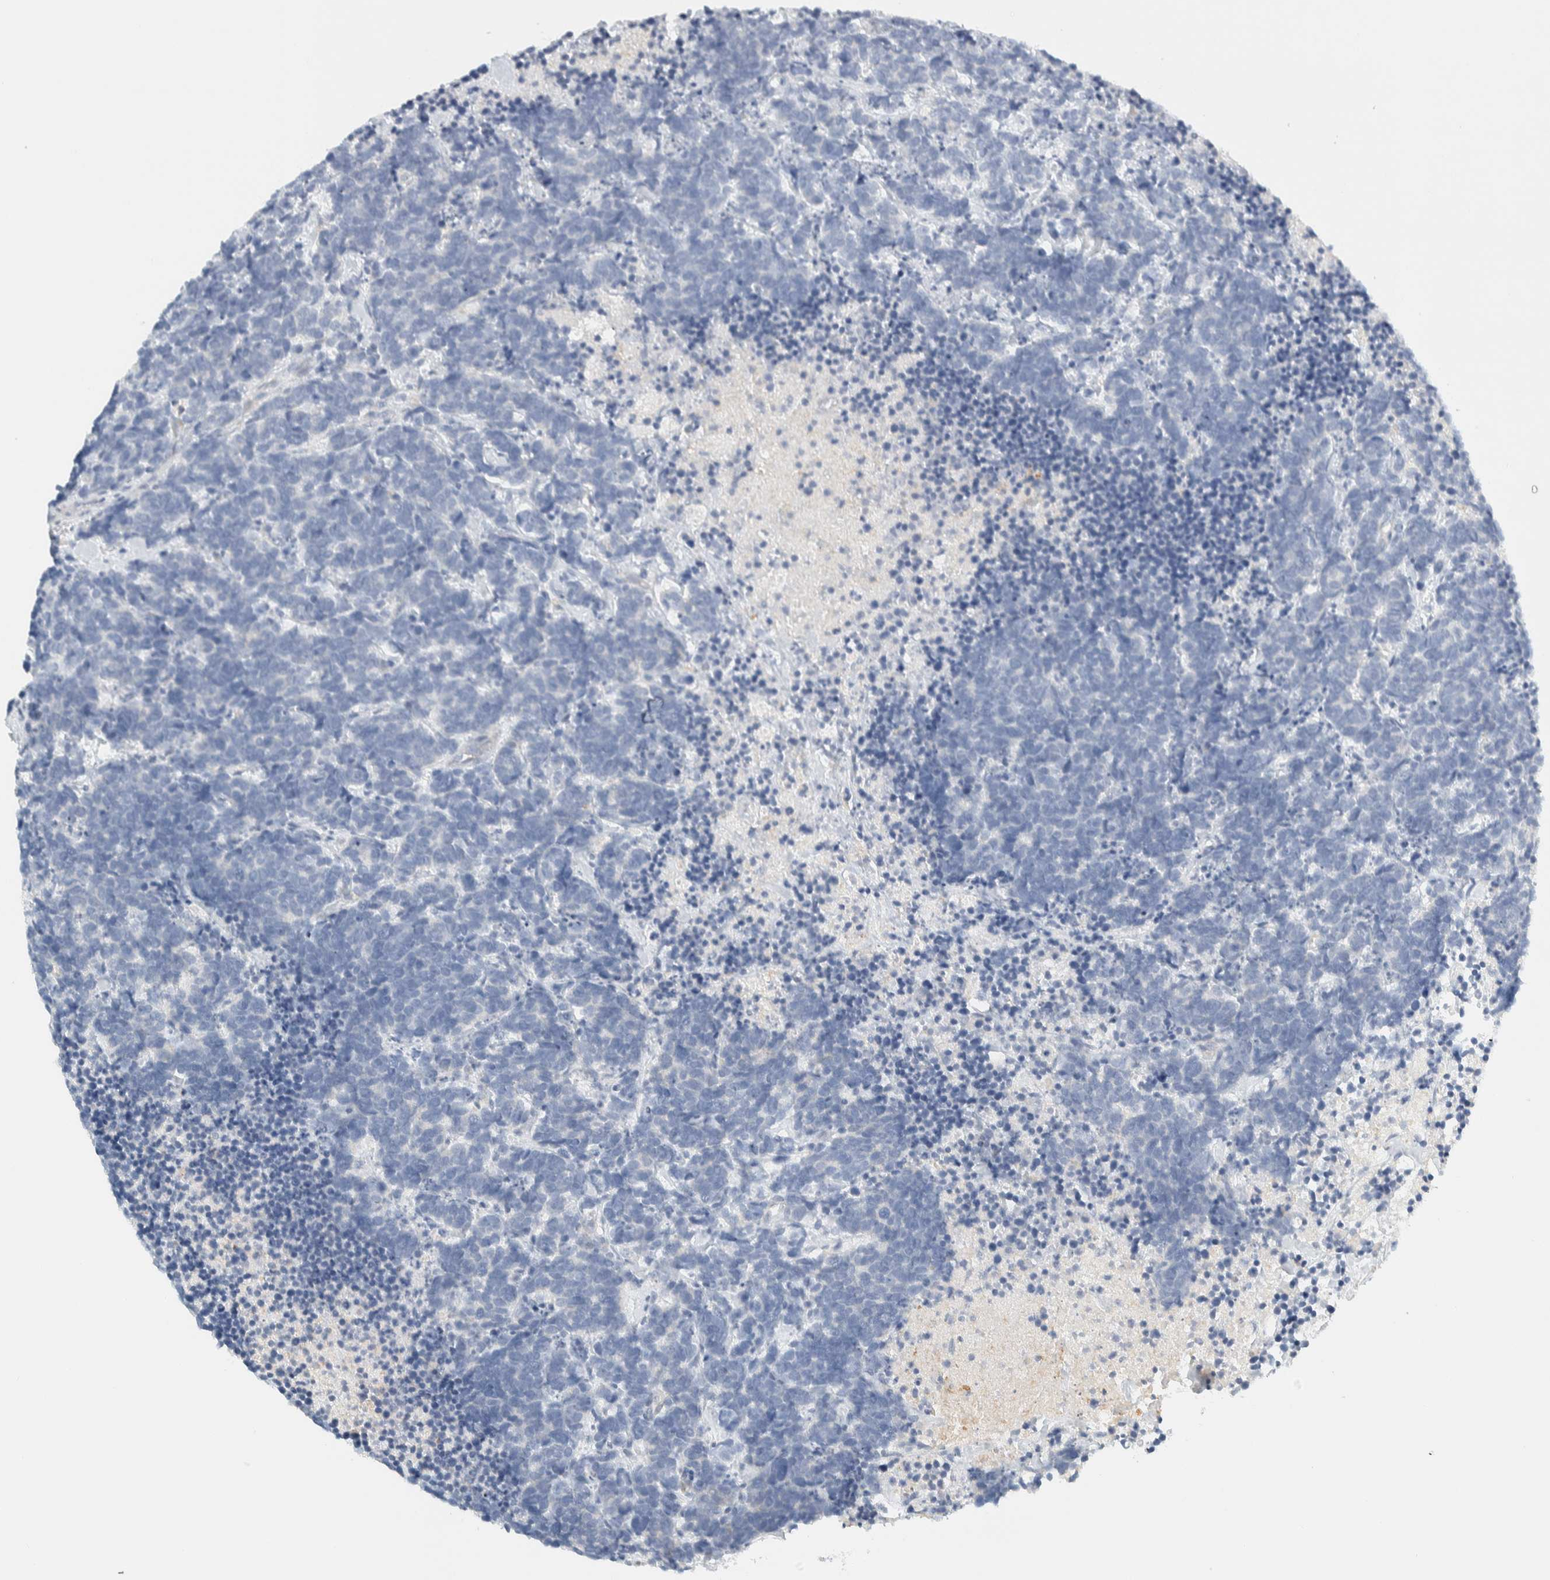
{"staining": {"intensity": "negative", "quantity": "none", "location": "none"}, "tissue": "carcinoid", "cell_type": "Tumor cells", "image_type": "cancer", "snomed": [{"axis": "morphology", "description": "Carcinoma, NOS"}, {"axis": "morphology", "description": "Carcinoid, malignant, NOS"}, {"axis": "topography", "description": "Urinary bladder"}], "caption": "Immunohistochemical staining of carcinoid exhibits no significant staining in tumor cells.", "gene": "ARHGAP27", "patient": {"sex": "male", "age": 57}}